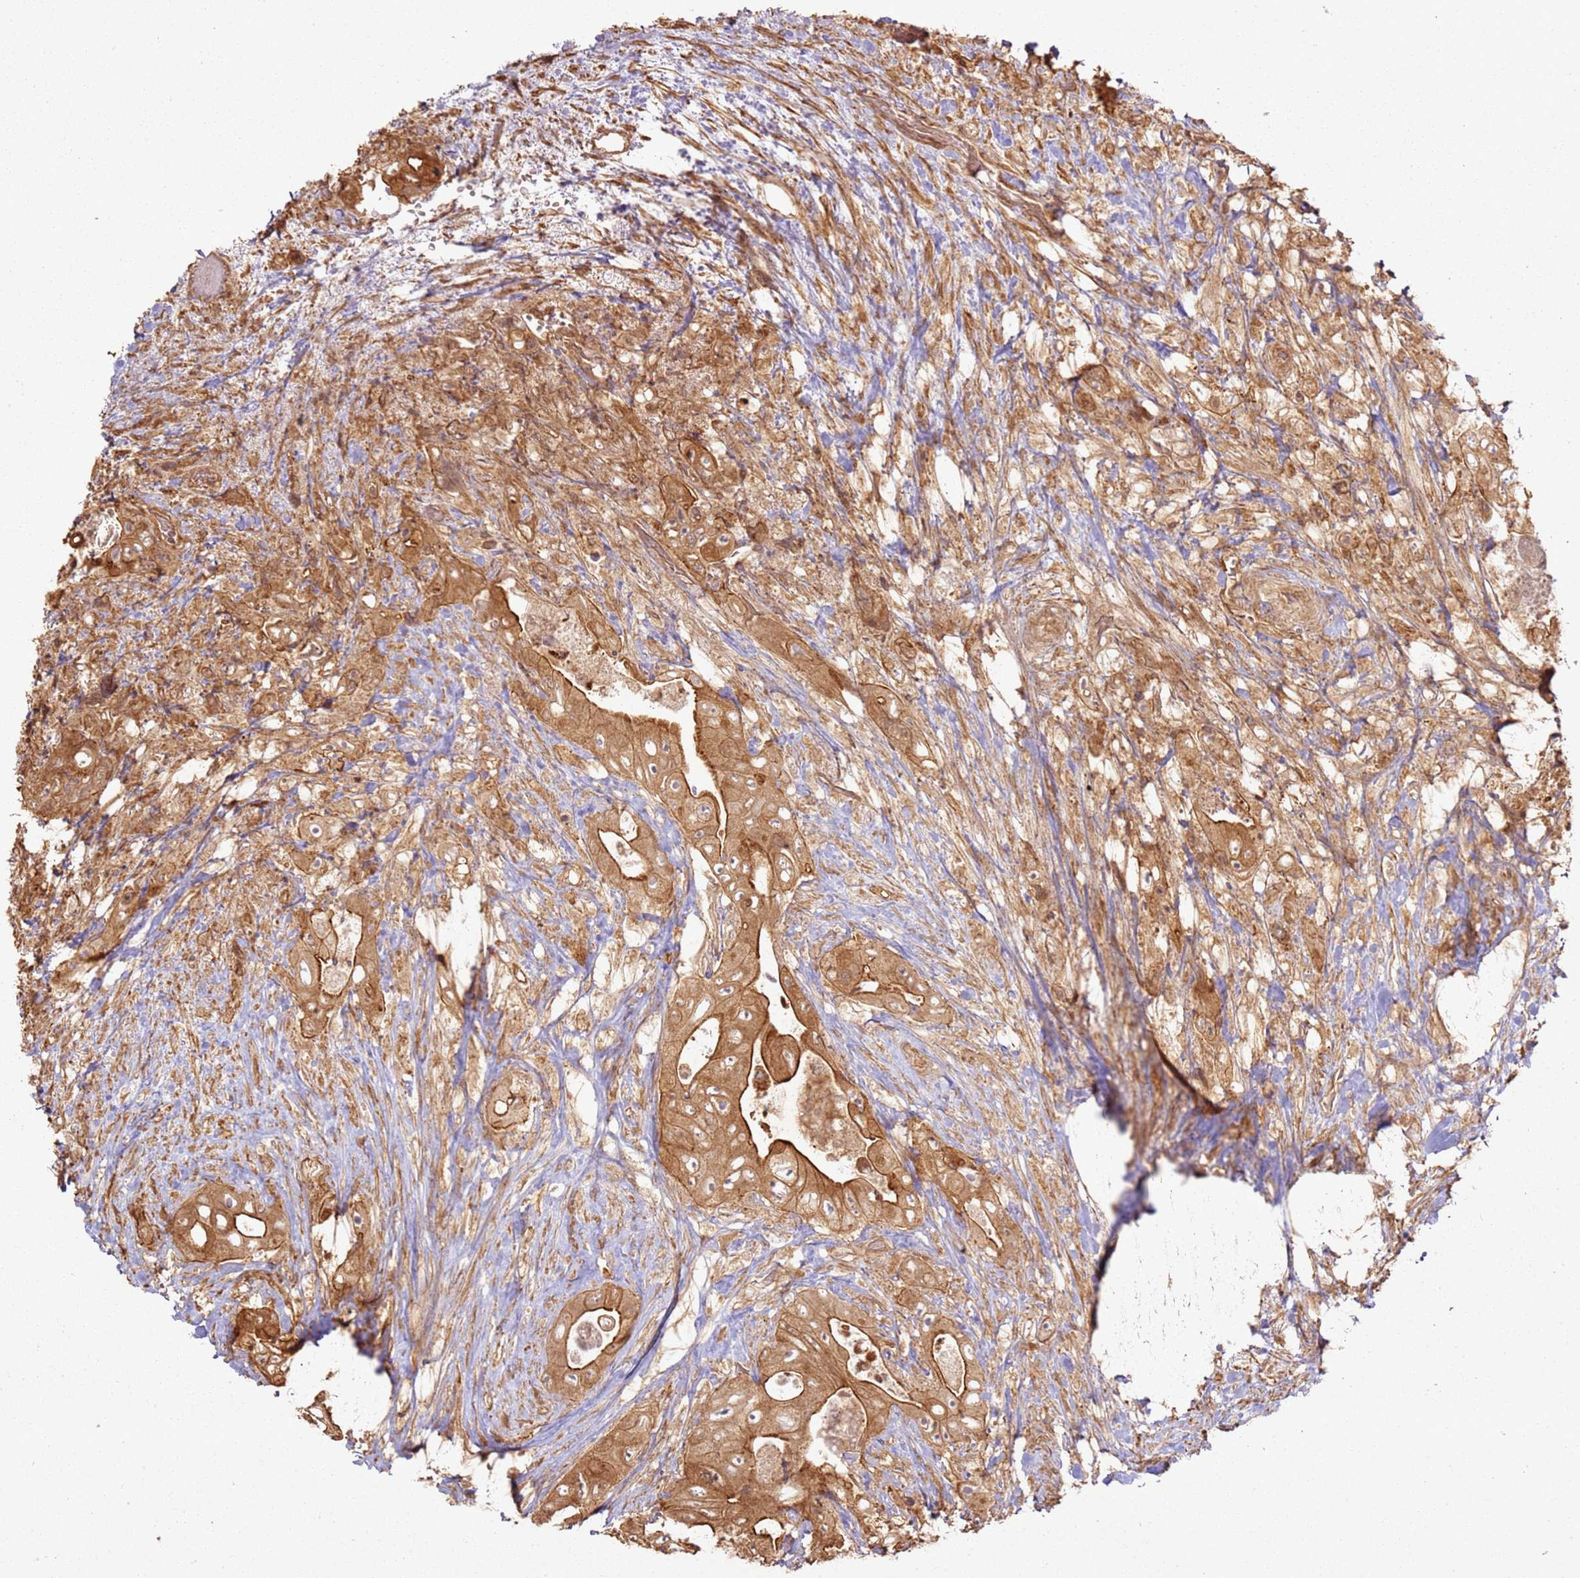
{"staining": {"intensity": "moderate", "quantity": ">75%", "location": "cytoplasmic/membranous"}, "tissue": "colorectal cancer", "cell_type": "Tumor cells", "image_type": "cancer", "snomed": [{"axis": "morphology", "description": "Adenocarcinoma, NOS"}, {"axis": "topography", "description": "Colon"}], "caption": "Immunohistochemical staining of human colorectal cancer (adenocarcinoma) shows moderate cytoplasmic/membranous protein positivity in about >75% of tumor cells. The staining was performed using DAB to visualize the protein expression in brown, while the nuclei were stained in blue with hematoxylin (Magnification: 20x).", "gene": "ZNF776", "patient": {"sex": "female", "age": 46}}